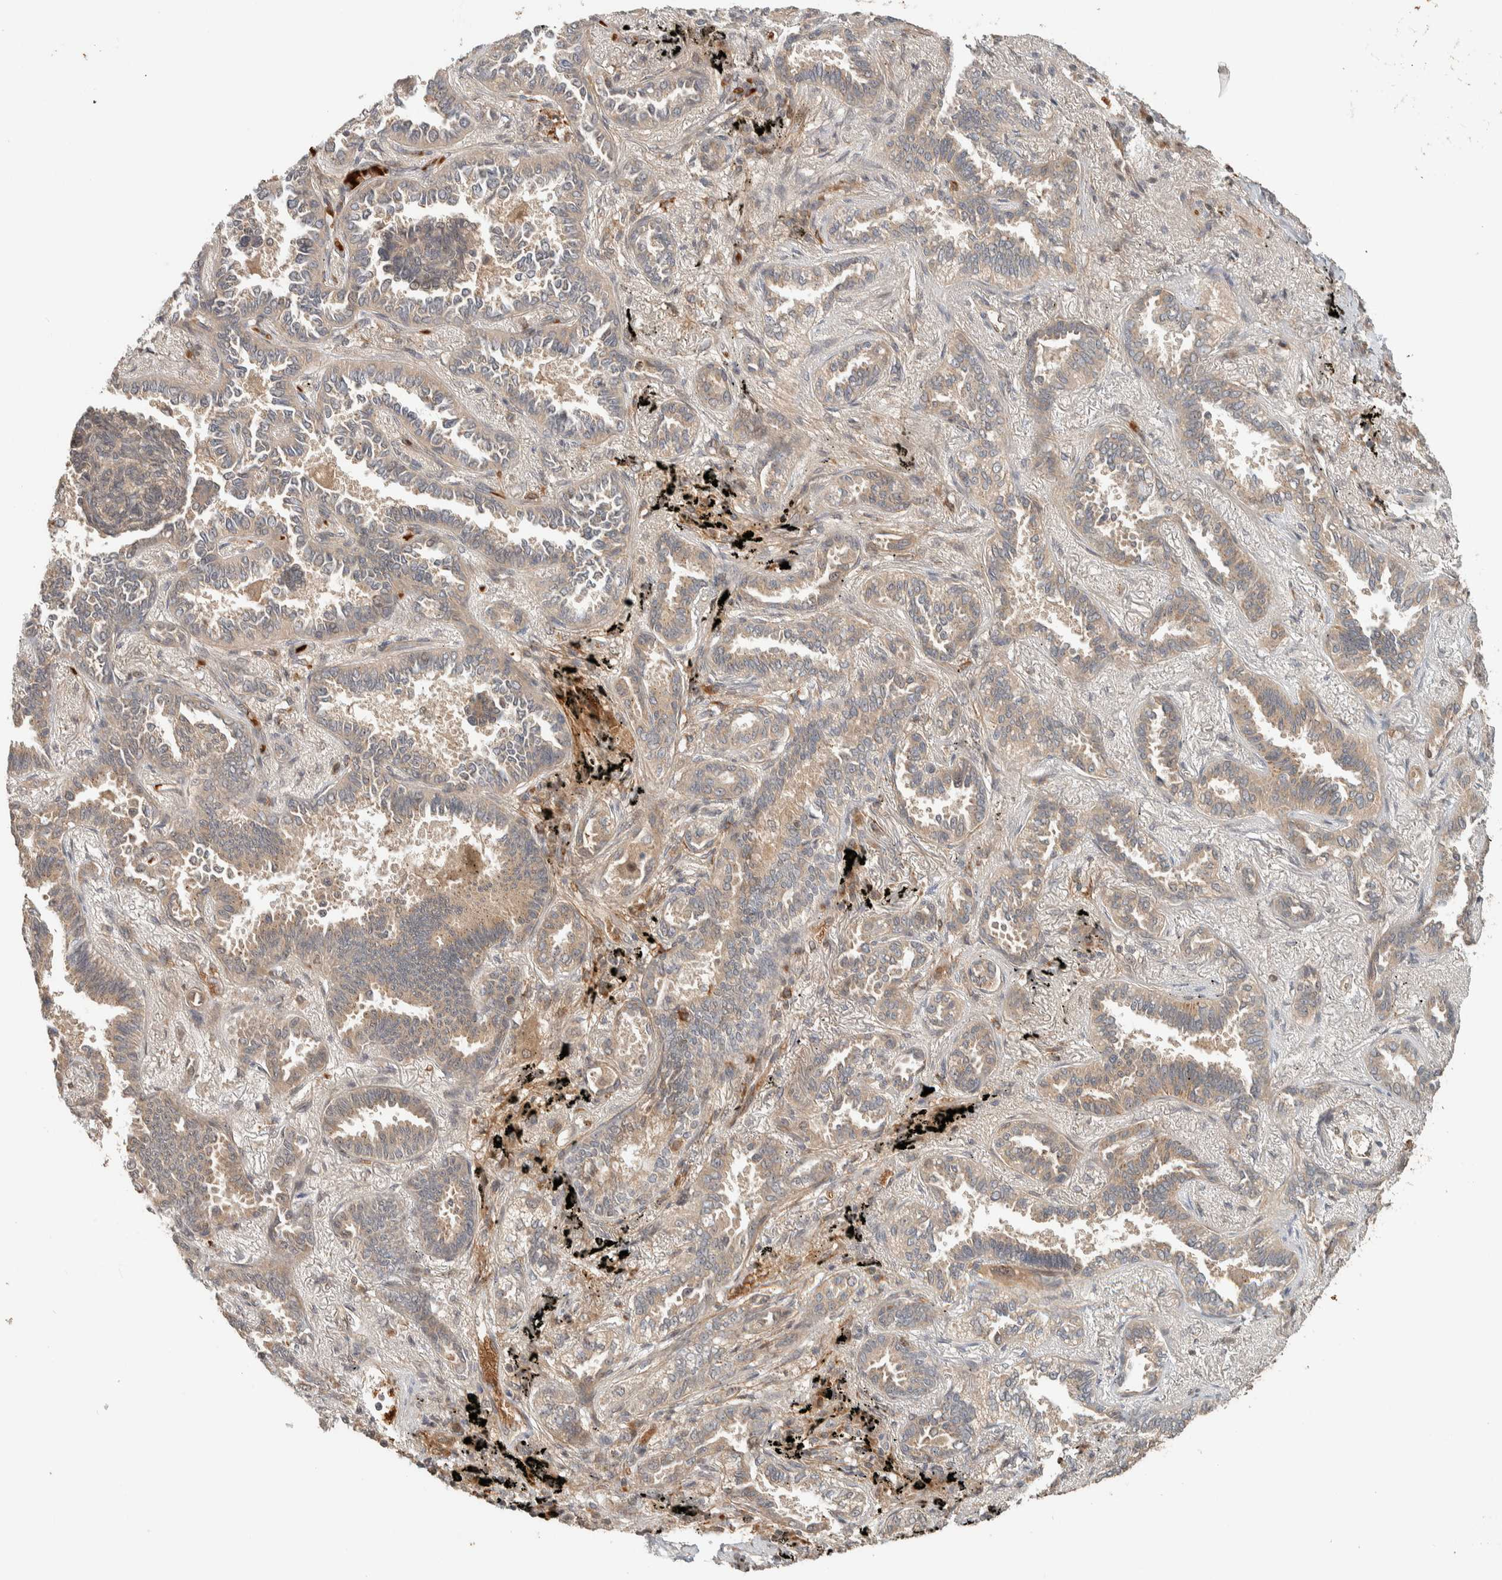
{"staining": {"intensity": "weak", "quantity": ">75%", "location": "cytoplasmic/membranous"}, "tissue": "lung cancer", "cell_type": "Tumor cells", "image_type": "cancer", "snomed": [{"axis": "morphology", "description": "Adenocarcinoma, NOS"}, {"axis": "topography", "description": "Lung"}], "caption": "Immunohistochemistry photomicrograph of neoplastic tissue: adenocarcinoma (lung) stained using immunohistochemistry shows low levels of weak protein expression localized specifically in the cytoplasmic/membranous of tumor cells, appearing as a cytoplasmic/membranous brown color.", "gene": "ZBTB2", "patient": {"sex": "male", "age": 59}}